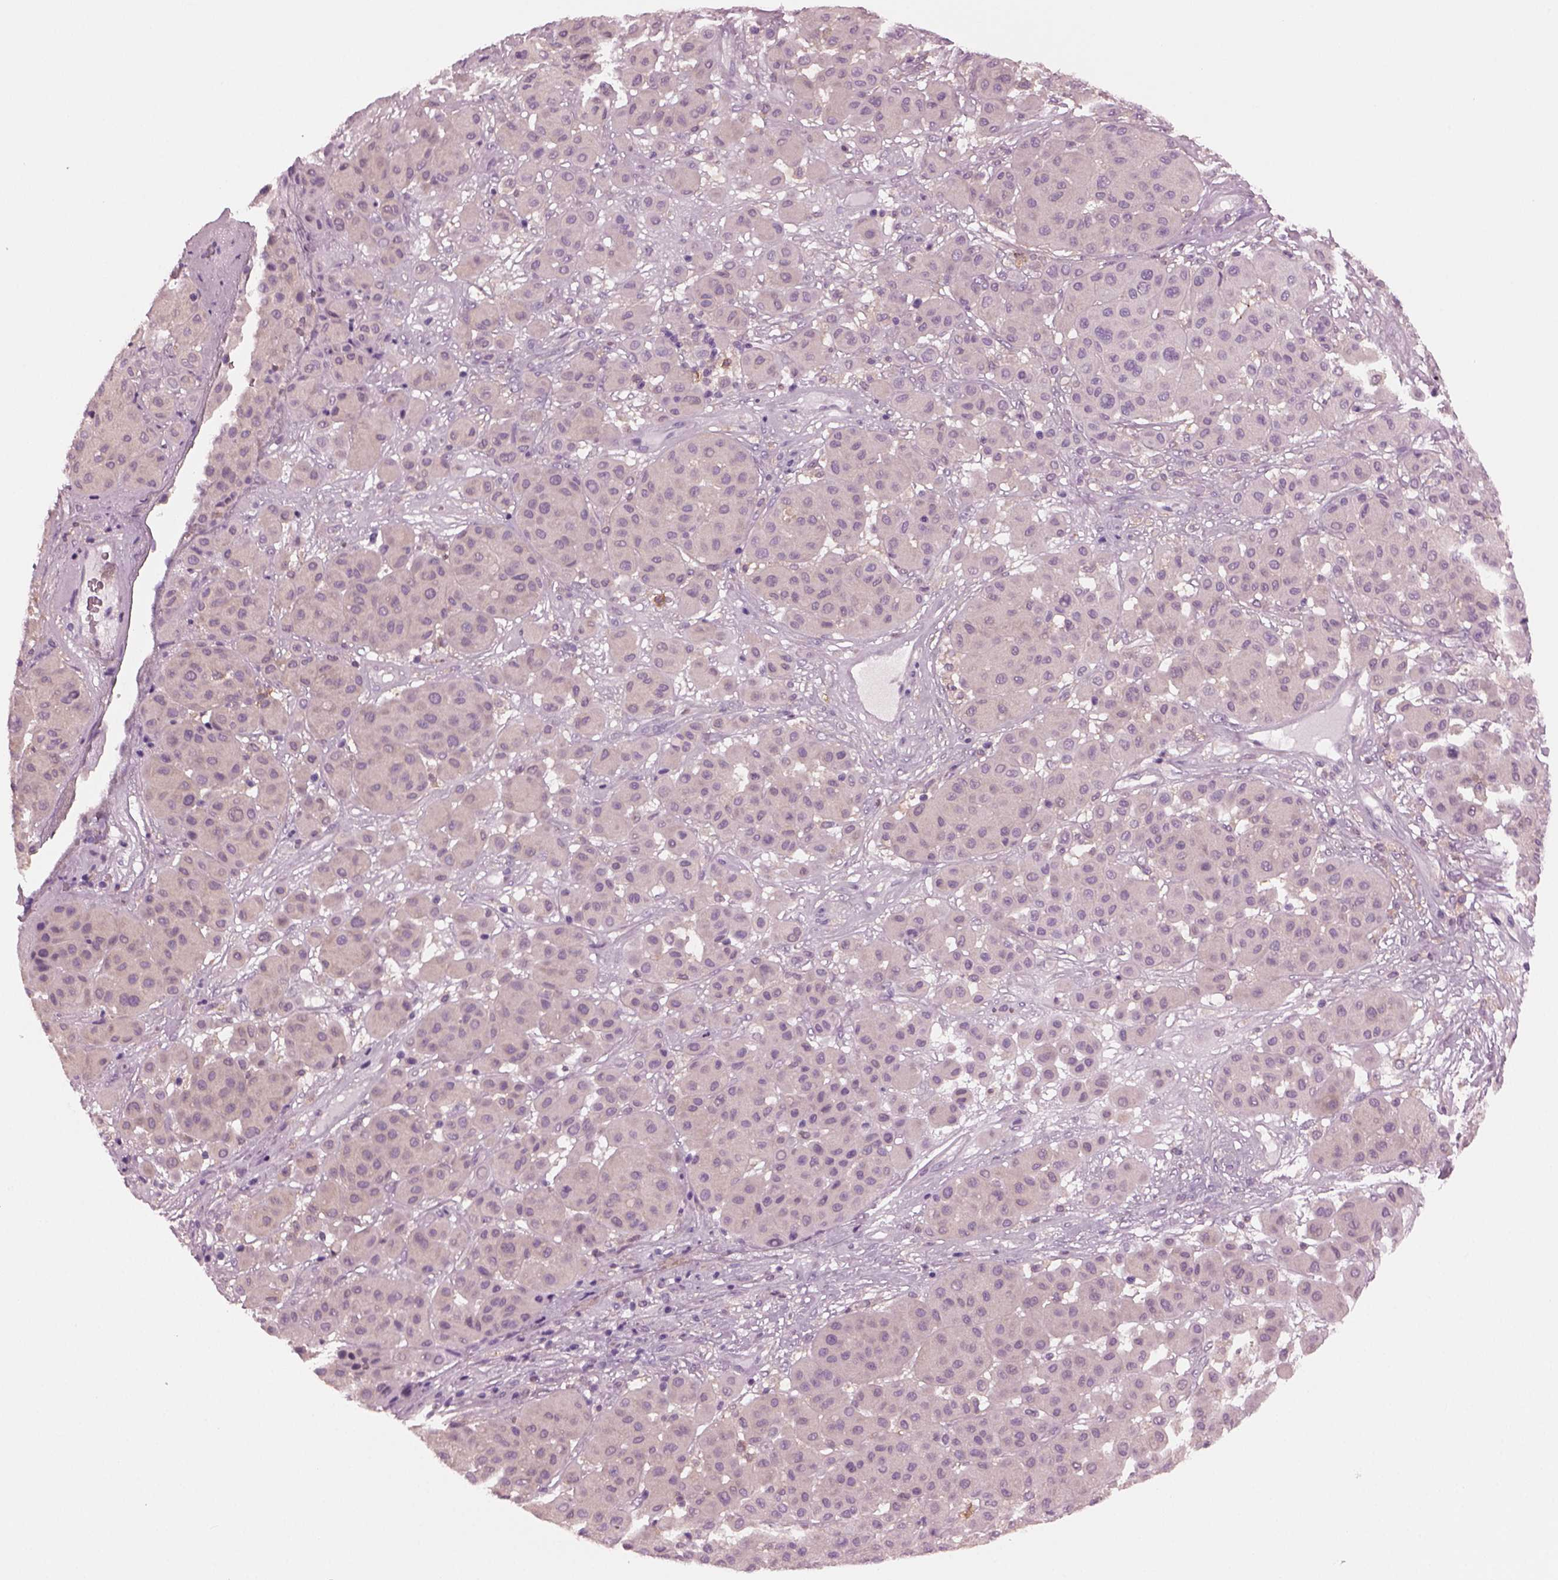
{"staining": {"intensity": "negative", "quantity": "none", "location": "none"}, "tissue": "melanoma", "cell_type": "Tumor cells", "image_type": "cancer", "snomed": [{"axis": "morphology", "description": "Malignant melanoma, Metastatic site"}, {"axis": "topography", "description": "Smooth muscle"}], "caption": "Tumor cells are negative for brown protein staining in malignant melanoma (metastatic site). The staining was performed using DAB to visualize the protein expression in brown, while the nuclei were stained in blue with hematoxylin (Magnification: 20x).", "gene": "SHTN1", "patient": {"sex": "male", "age": 41}}